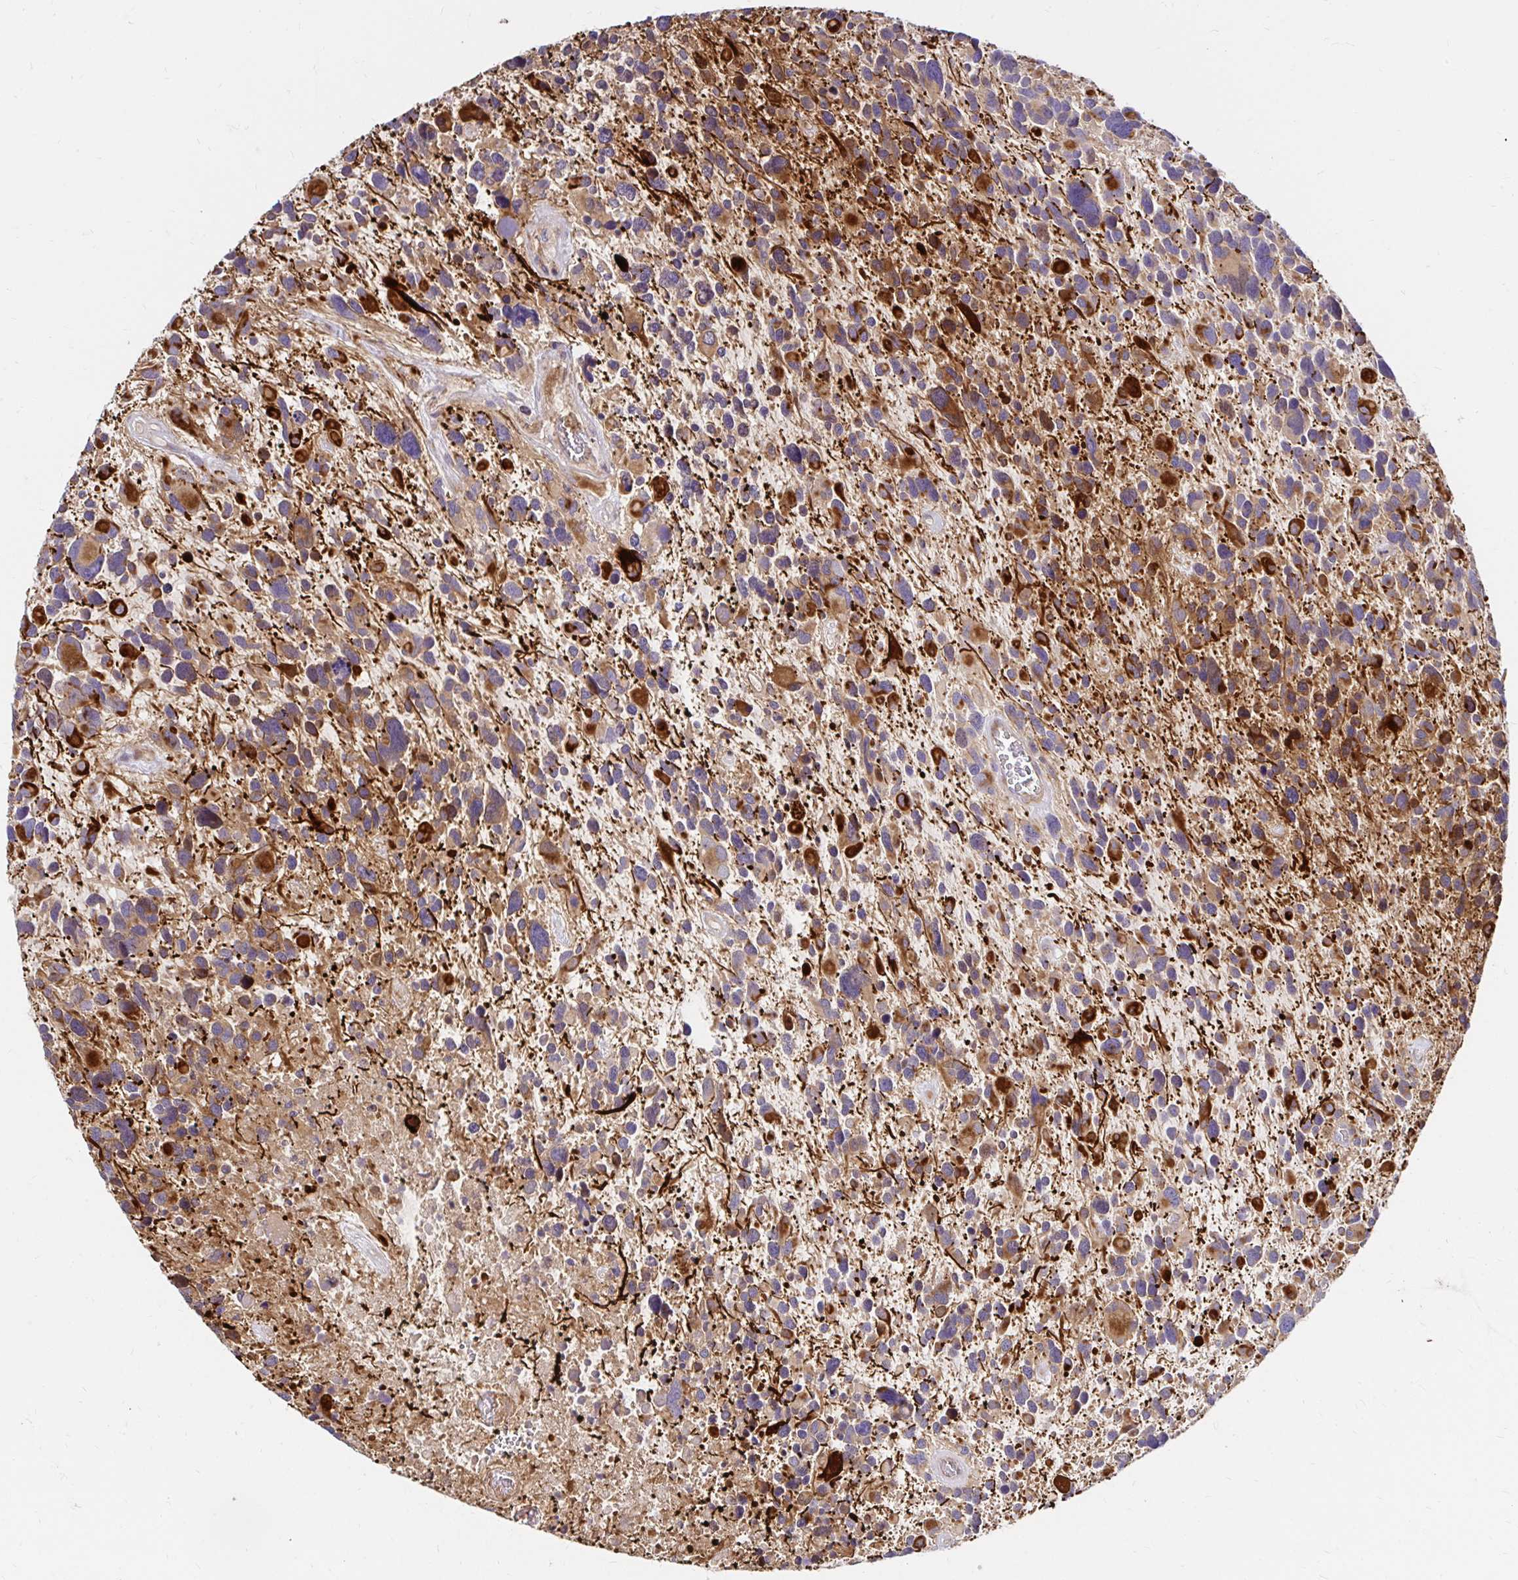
{"staining": {"intensity": "moderate", "quantity": "25%-75%", "location": "cytoplasmic/membranous"}, "tissue": "glioma", "cell_type": "Tumor cells", "image_type": "cancer", "snomed": [{"axis": "morphology", "description": "Glioma, malignant, High grade"}, {"axis": "topography", "description": "Brain"}], "caption": "Human glioma stained with a protein marker reveals moderate staining in tumor cells.", "gene": "ITGA2", "patient": {"sex": "male", "age": 49}}